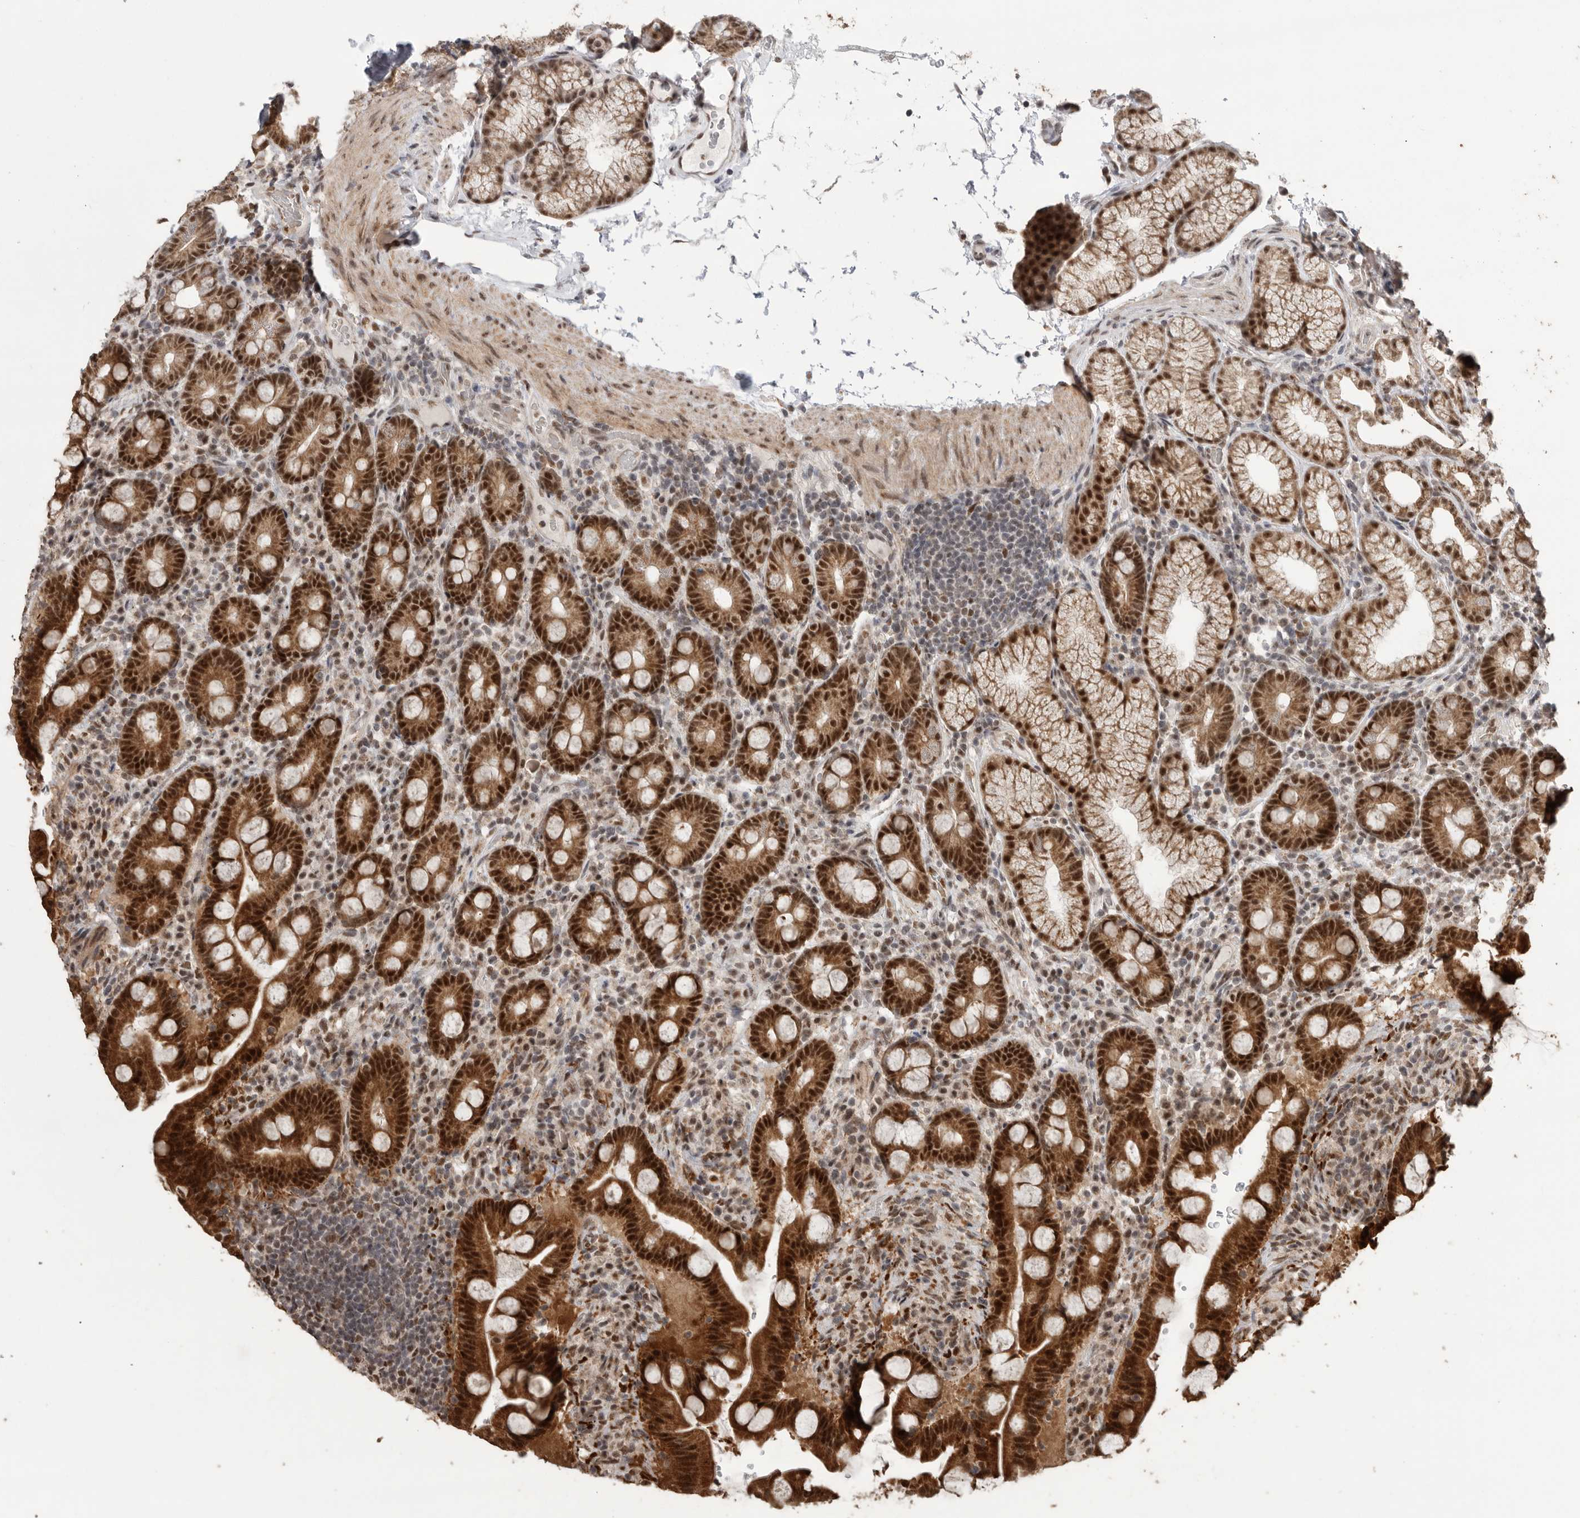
{"staining": {"intensity": "strong", "quantity": ">75%", "location": "cytoplasmic/membranous,nuclear"}, "tissue": "duodenum", "cell_type": "Glandular cells", "image_type": "normal", "snomed": [{"axis": "morphology", "description": "Normal tissue, NOS"}, {"axis": "topography", "description": "Duodenum"}], "caption": "Approximately >75% of glandular cells in unremarkable human duodenum show strong cytoplasmic/membranous,nuclear protein positivity as visualized by brown immunohistochemical staining.", "gene": "PPP1R10", "patient": {"sex": "male", "age": 54}}